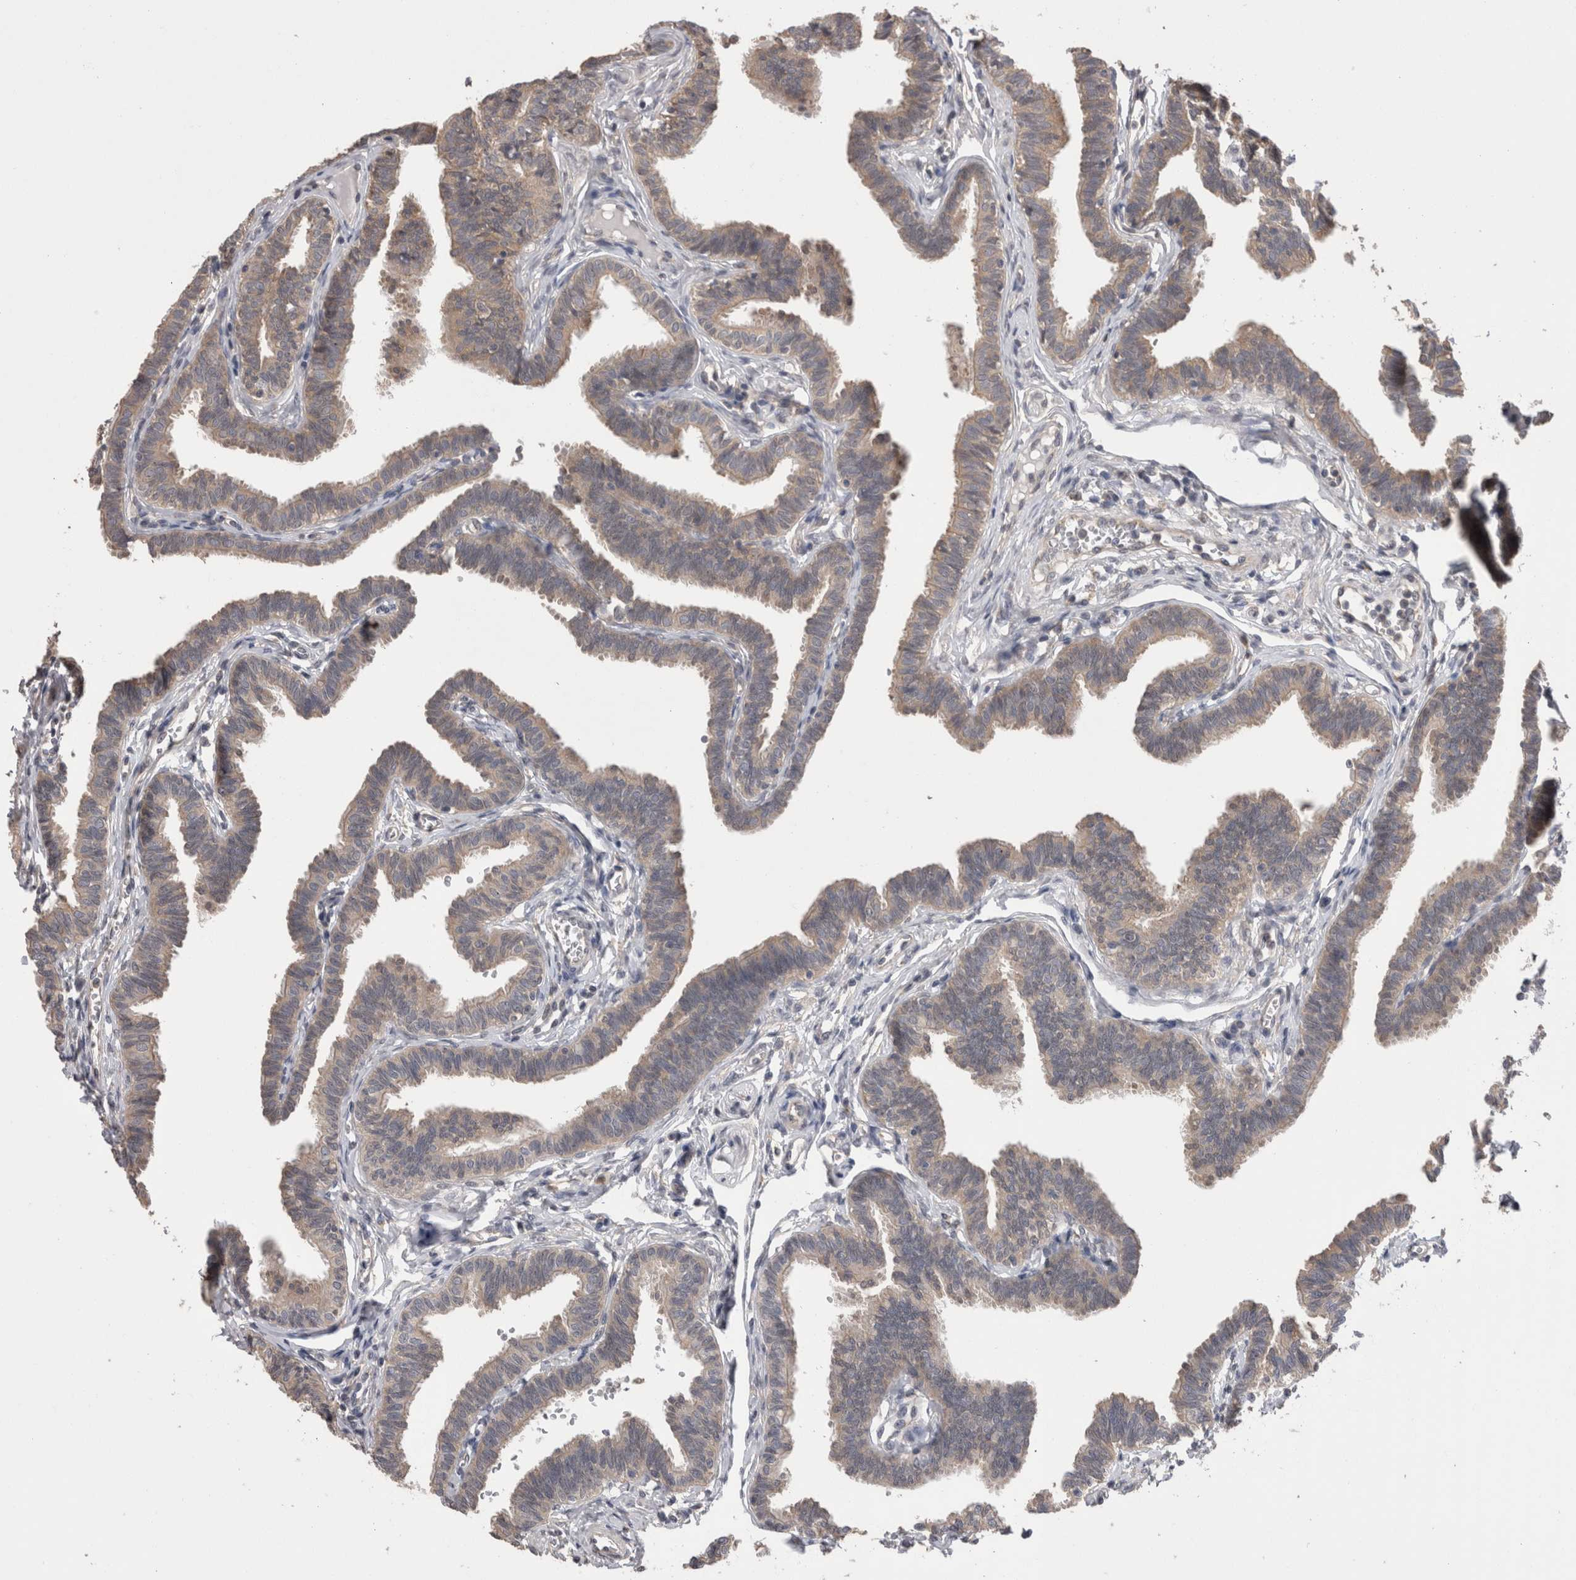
{"staining": {"intensity": "weak", "quantity": "25%-75%", "location": "cytoplasmic/membranous"}, "tissue": "fallopian tube", "cell_type": "Glandular cells", "image_type": "normal", "snomed": [{"axis": "morphology", "description": "Normal tissue, NOS"}, {"axis": "topography", "description": "Fallopian tube"}, {"axis": "topography", "description": "Ovary"}], "caption": "About 25%-75% of glandular cells in unremarkable fallopian tube show weak cytoplasmic/membranous protein positivity as visualized by brown immunohistochemical staining.", "gene": "DCTN6", "patient": {"sex": "female", "age": 23}}